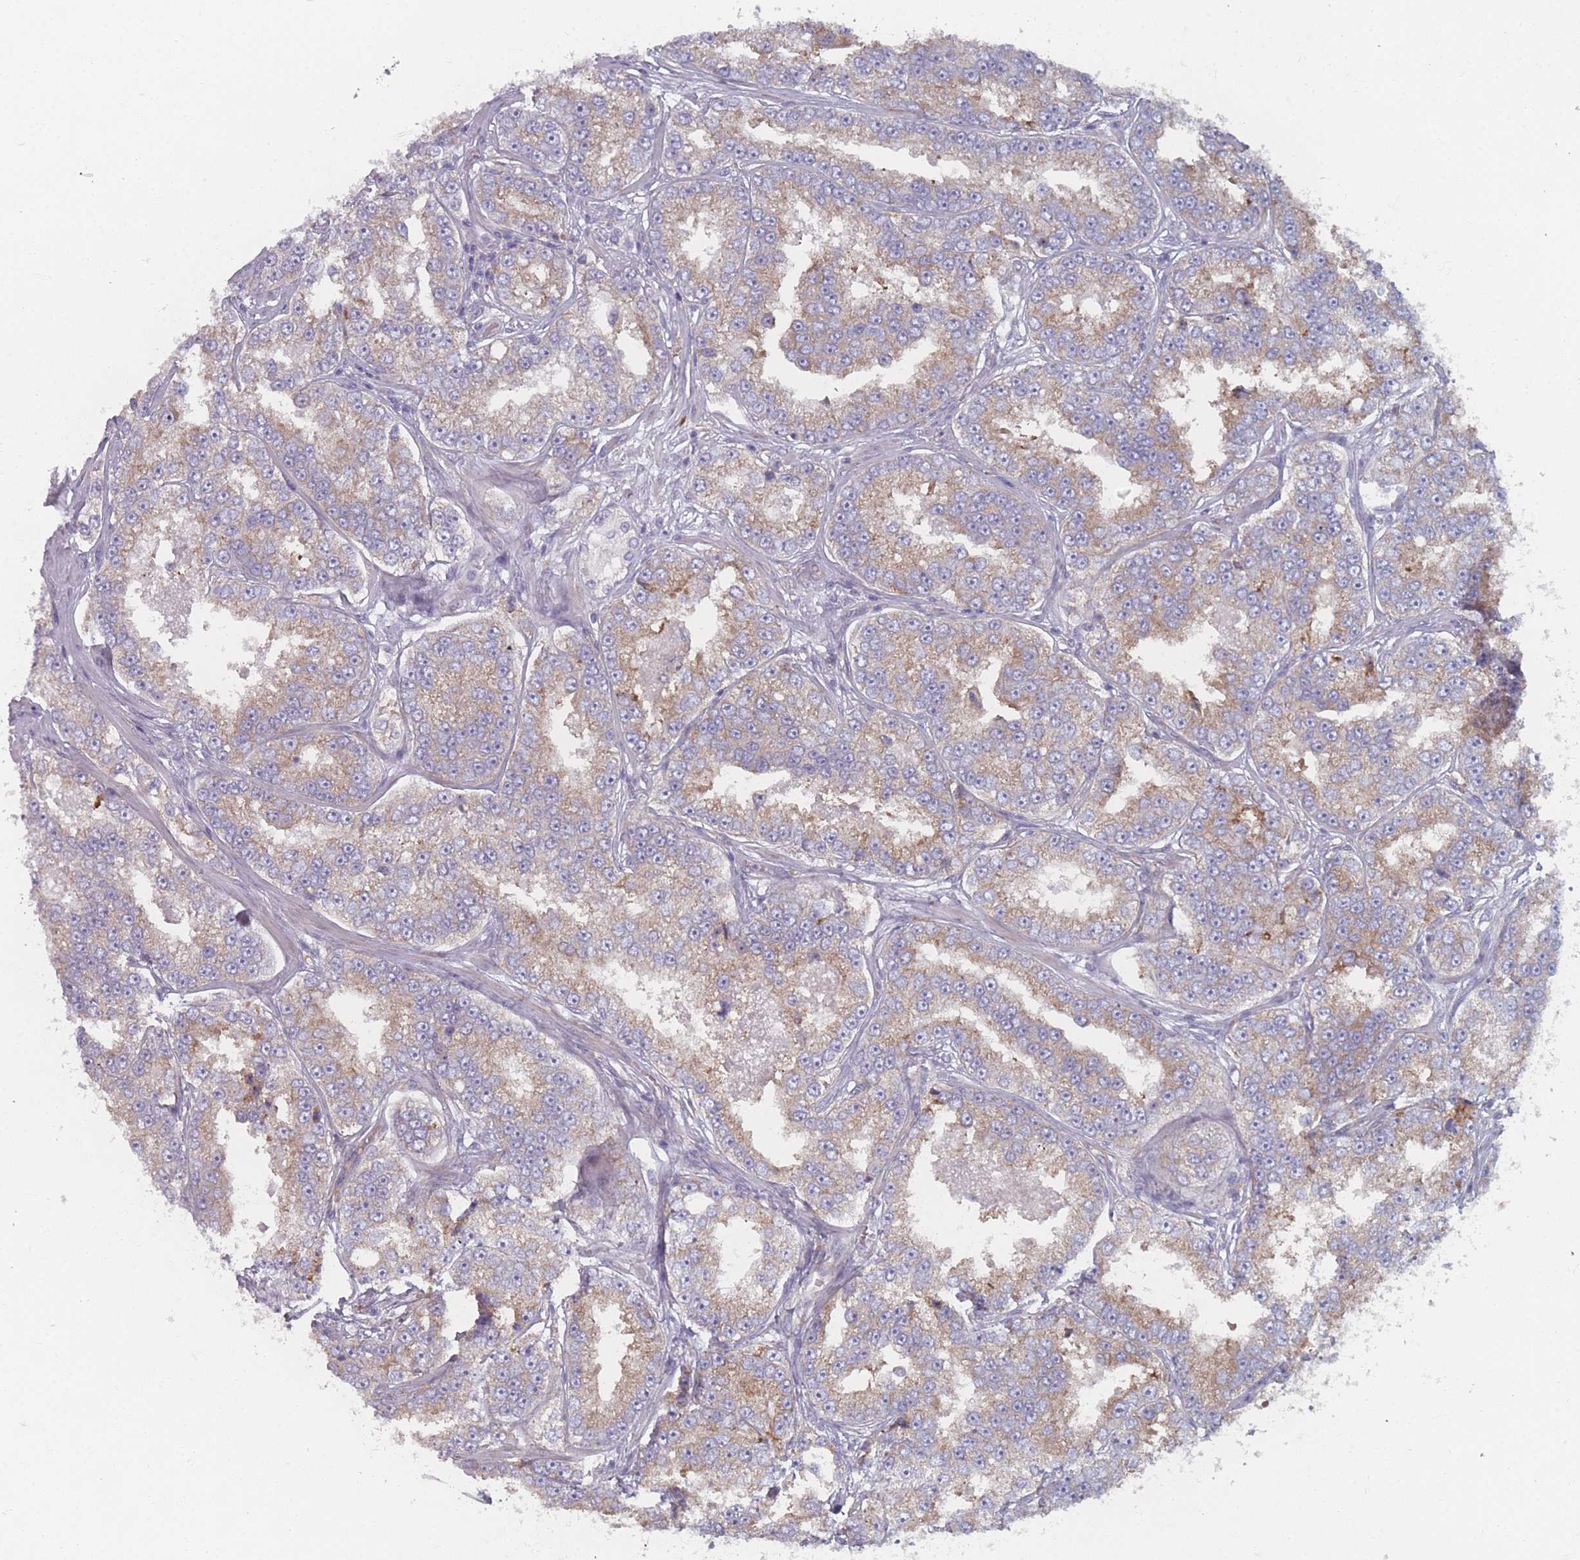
{"staining": {"intensity": "moderate", "quantity": "25%-75%", "location": "cytoplasmic/membranous"}, "tissue": "prostate cancer", "cell_type": "Tumor cells", "image_type": "cancer", "snomed": [{"axis": "morphology", "description": "Normal tissue, NOS"}, {"axis": "morphology", "description": "Adenocarcinoma, High grade"}, {"axis": "topography", "description": "Prostate"}], "caption": "Tumor cells exhibit moderate cytoplasmic/membranous positivity in approximately 25%-75% of cells in prostate cancer.", "gene": "CACNG5", "patient": {"sex": "male", "age": 83}}